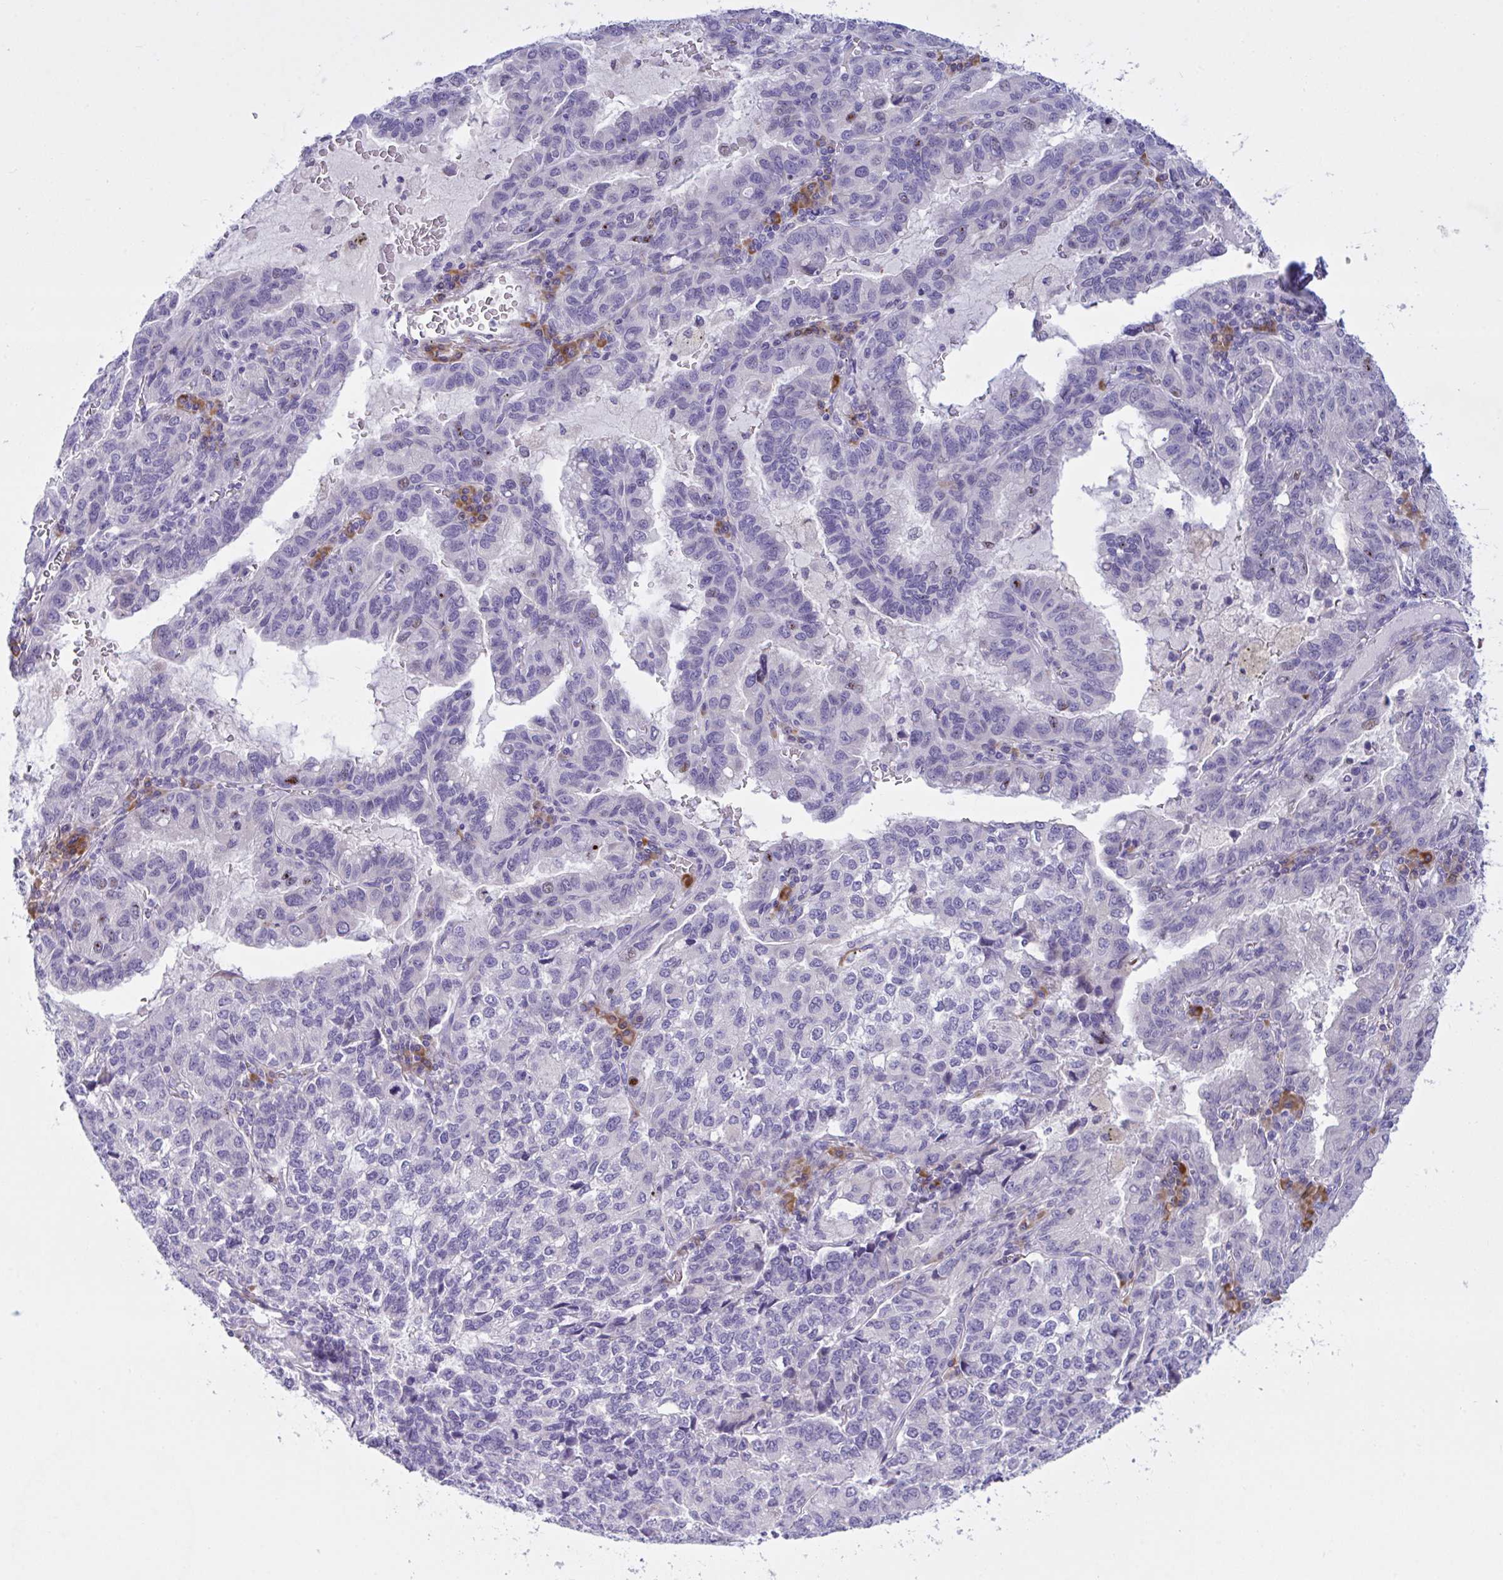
{"staining": {"intensity": "weak", "quantity": "<25%", "location": "cytoplasmic/membranous"}, "tissue": "lung cancer", "cell_type": "Tumor cells", "image_type": "cancer", "snomed": [{"axis": "morphology", "description": "Adenocarcinoma, NOS"}, {"axis": "topography", "description": "Lymph node"}, {"axis": "topography", "description": "Lung"}], "caption": "Tumor cells are negative for brown protein staining in lung cancer. Nuclei are stained in blue.", "gene": "FAM86B1", "patient": {"sex": "male", "age": 66}}